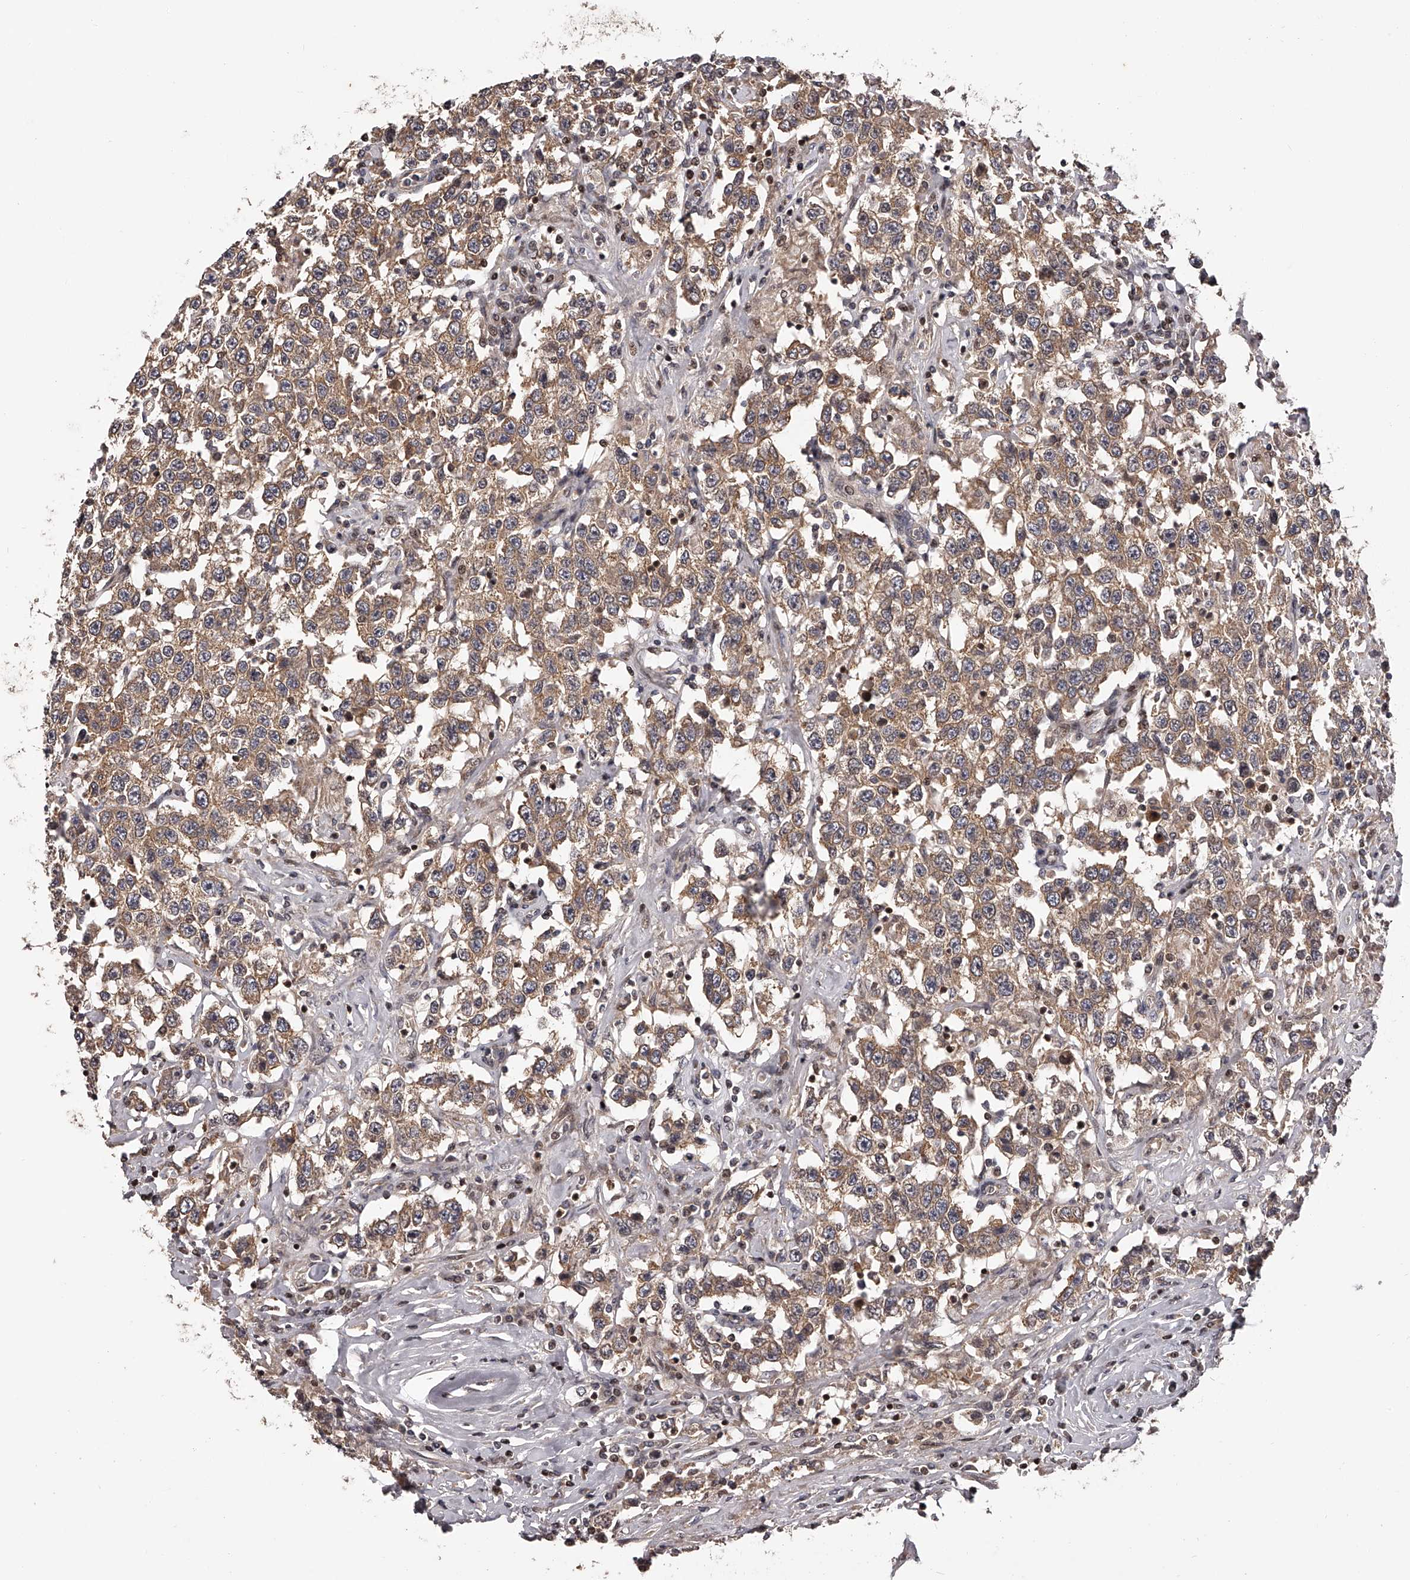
{"staining": {"intensity": "moderate", "quantity": ">75%", "location": "cytoplasmic/membranous"}, "tissue": "testis cancer", "cell_type": "Tumor cells", "image_type": "cancer", "snomed": [{"axis": "morphology", "description": "Seminoma, NOS"}, {"axis": "topography", "description": "Testis"}], "caption": "Brown immunohistochemical staining in human testis seminoma displays moderate cytoplasmic/membranous positivity in about >75% of tumor cells.", "gene": "PFDN2", "patient": {"sex": "male", "age": 41}}